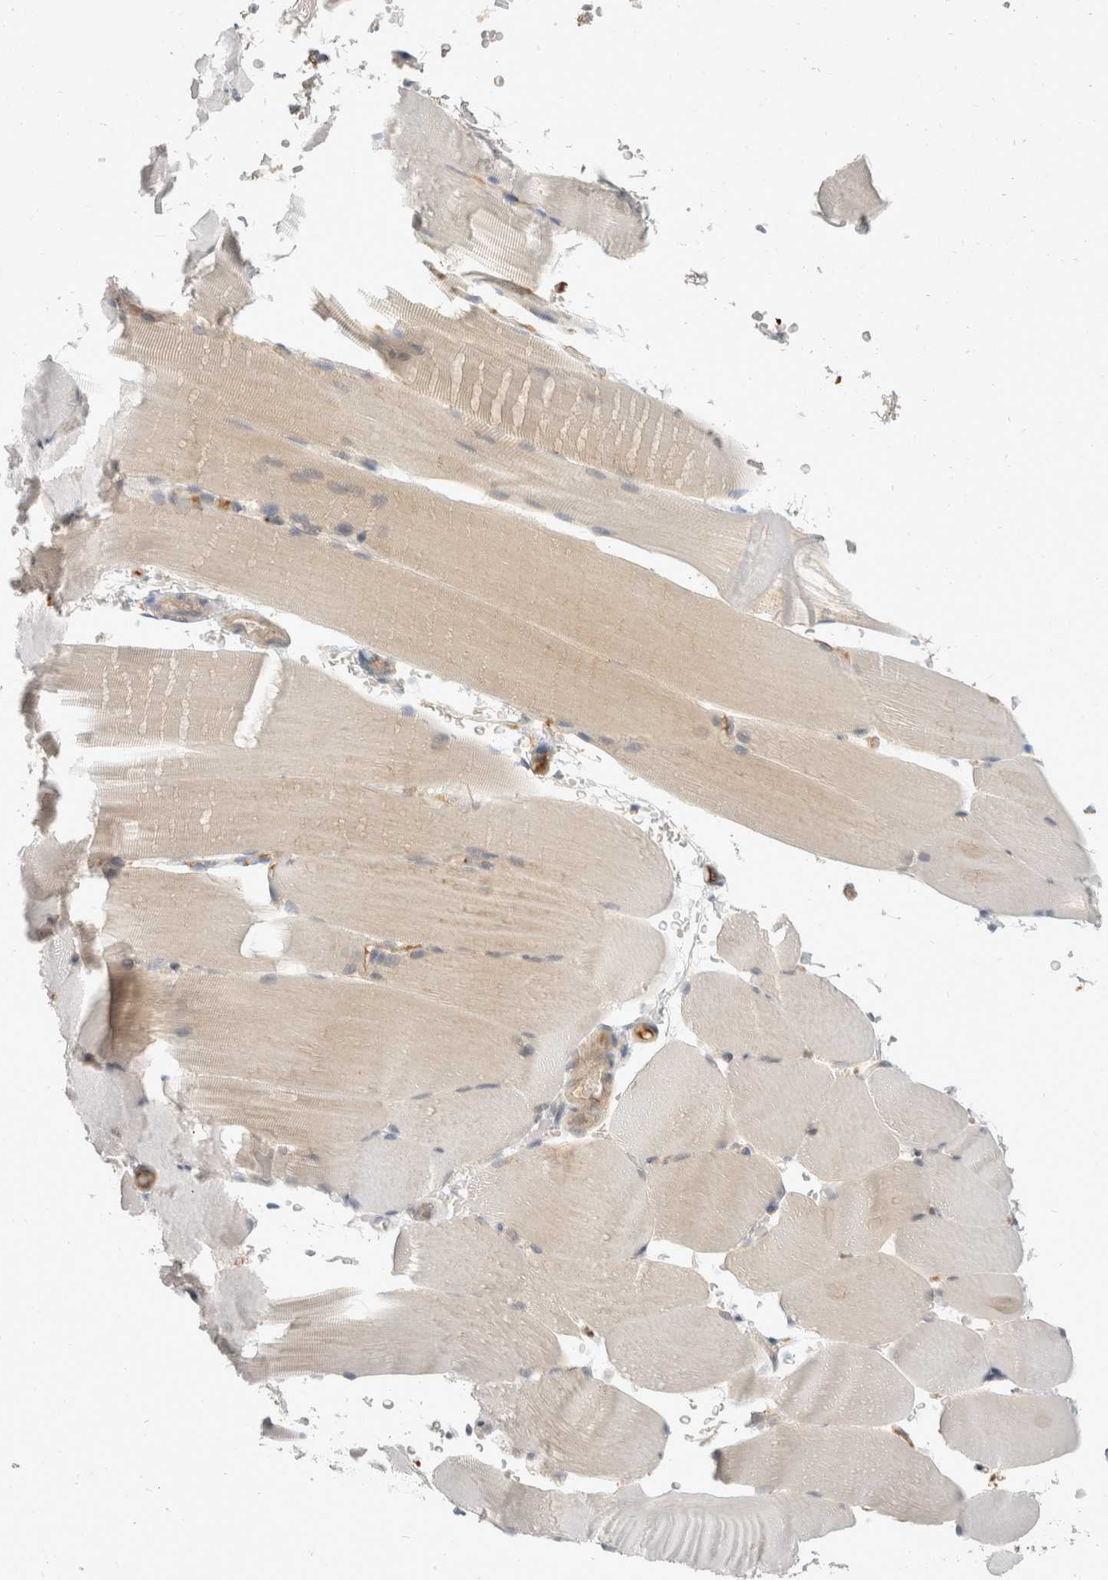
{"staining": {"intensity": "weak", "quantity": "<25%", "location": "cytoplasmic/membranous"}, "tissue": "skeletal muscle", "cell_type": "Myocytes", "image_type": "normal", "snomed": [{"axis": "morphology", "description": "Normal tissue, NOS"}, {"axis": "topography", "description": "Skeletal muscle"}, {"axis": "topography", "description": "Parathyroid gland"}], "caption": "High magnification brightfield microscopy of benign skeletal muscle stained with DAB (3,3'-diaminobenzidine) (brown) and counterstained with hematoxylin (blue): myocytes show no significant staining. (DAB IHC, high magnification).", "gene": "TOM1L2", "patient": {"sex": "female", "age": 37}}